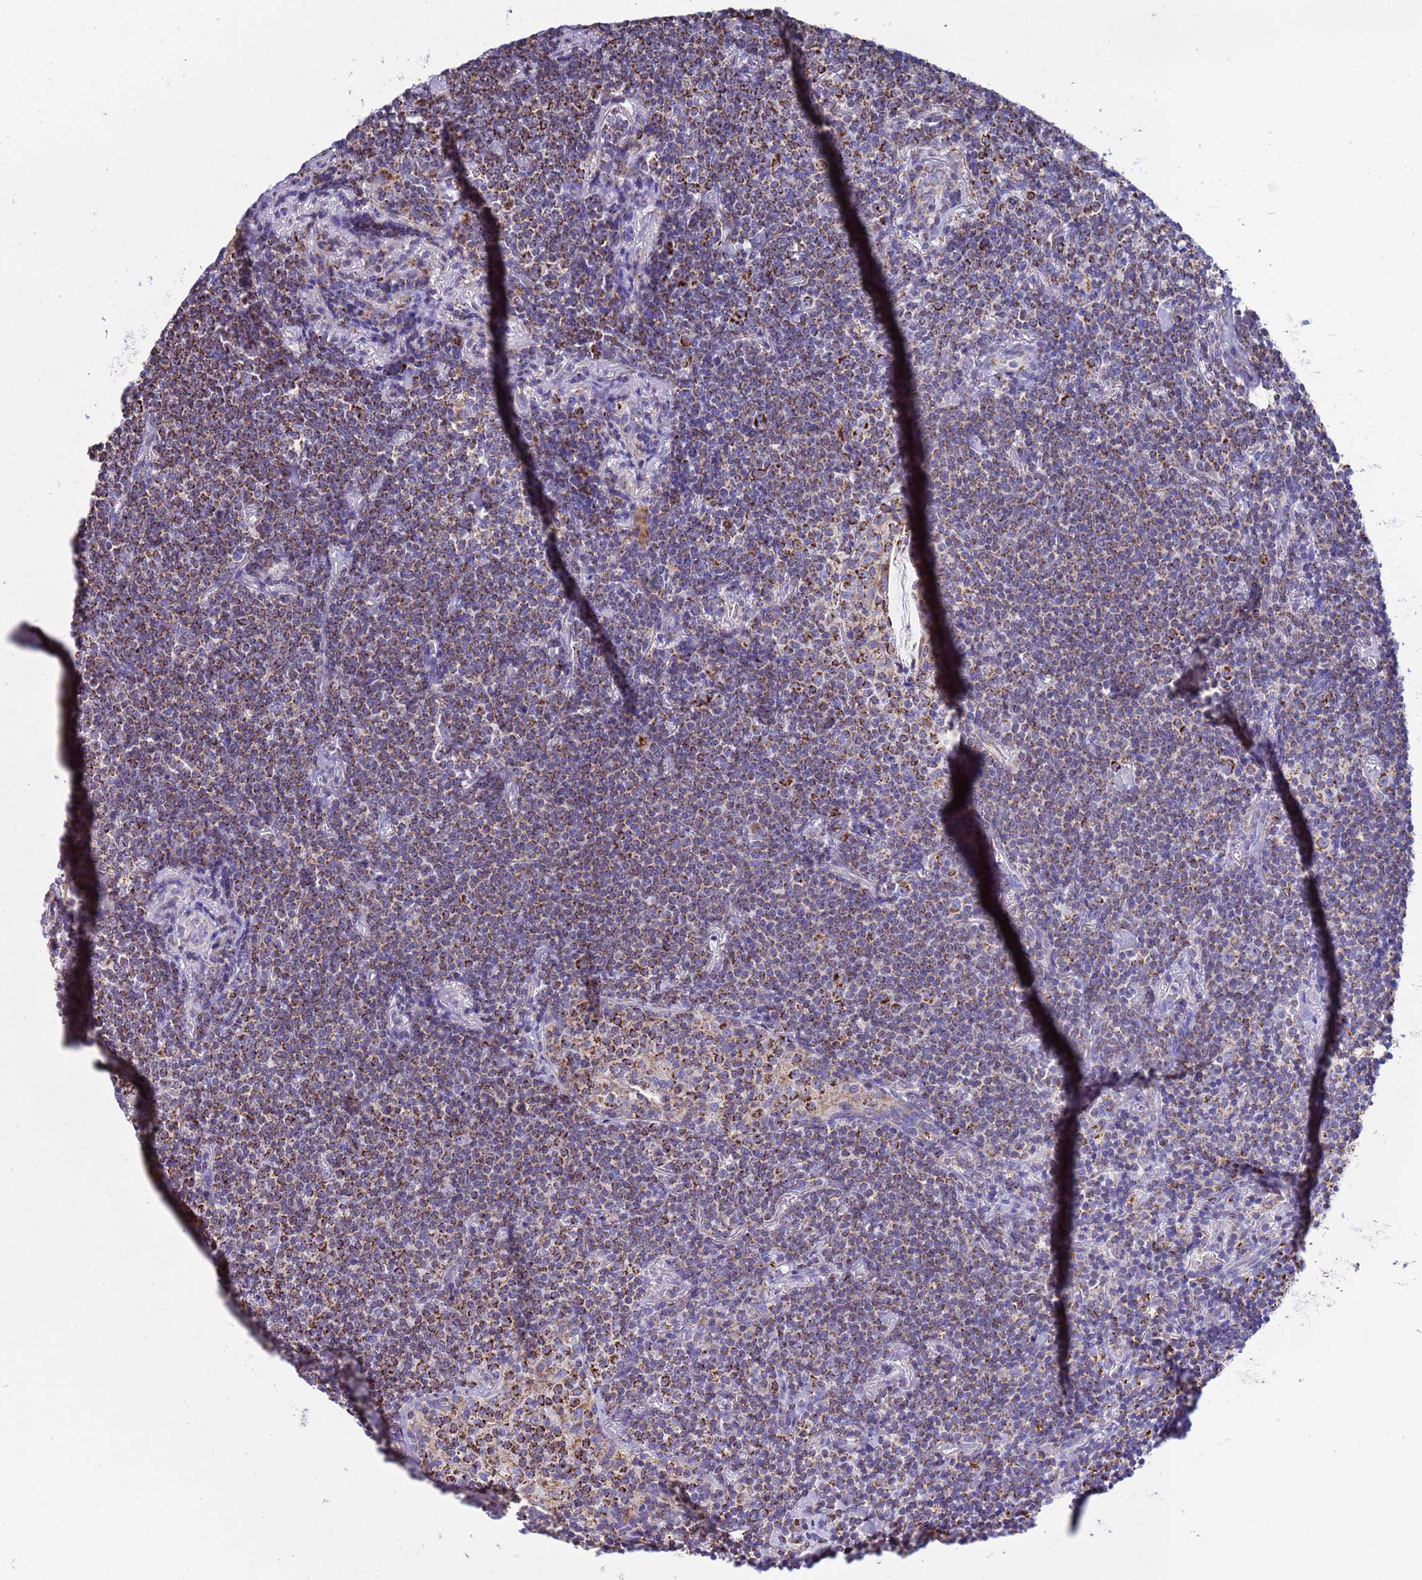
{"staining": {"intensity": "strong", "quantity": "25%-75%", "location": "cytoplasmic/membranous"}, "tissue": "lymphoma", "cell_type": "Tumor cells", "image_type": "cancer", "snomed": [{"axis": "morphology", "description": "Malignant lymphoma, non-Hodgkin's type, Low grade"}, {"axis": "topography", "description": "Lung"}], "caption": "DAB immunohistochemical staining of human low-grade malignant lymphoma, non-Hodgkin's type shows strong cytoplasmic/membranous protein positivity in approximately 25%-75% of tumor cells.", "gene": "RNF165", "patient": {"sex": "female", "age": 71}}